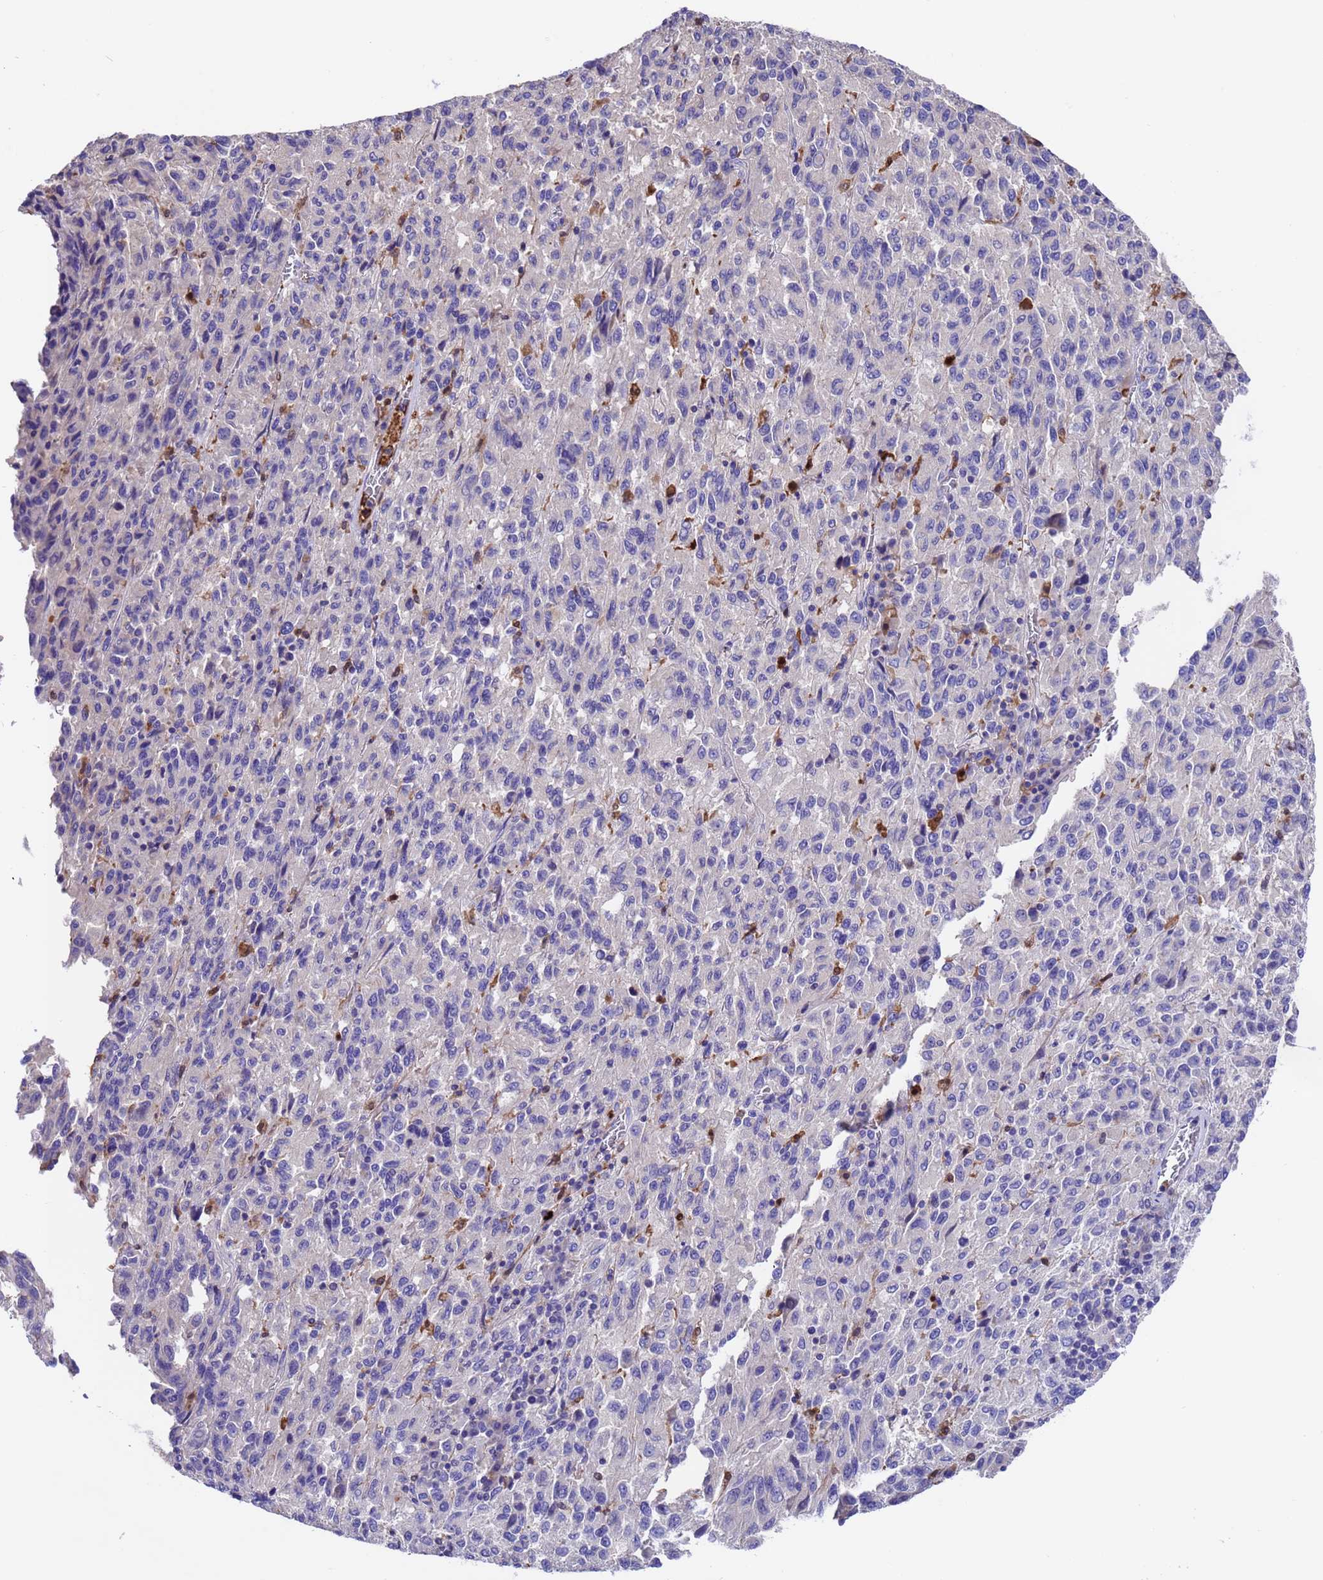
{"staining": {"intensity": "negative", "quantity": "none", "location": "none"}, "tissue": "melanoma", "cell_type": "Tumor cells", "image_type": "cancer", "snomed": [{"axis": "morphology", "description": "Malignant melanoma, Metastatic site"}, {"axis": "topography", "description": "Lung"}], "caption": "The photomicrograph exhibits no staining of tumor cells in melanoma.", "gene": "ELP6", "patient": {"sex": "male", "age": 64}}